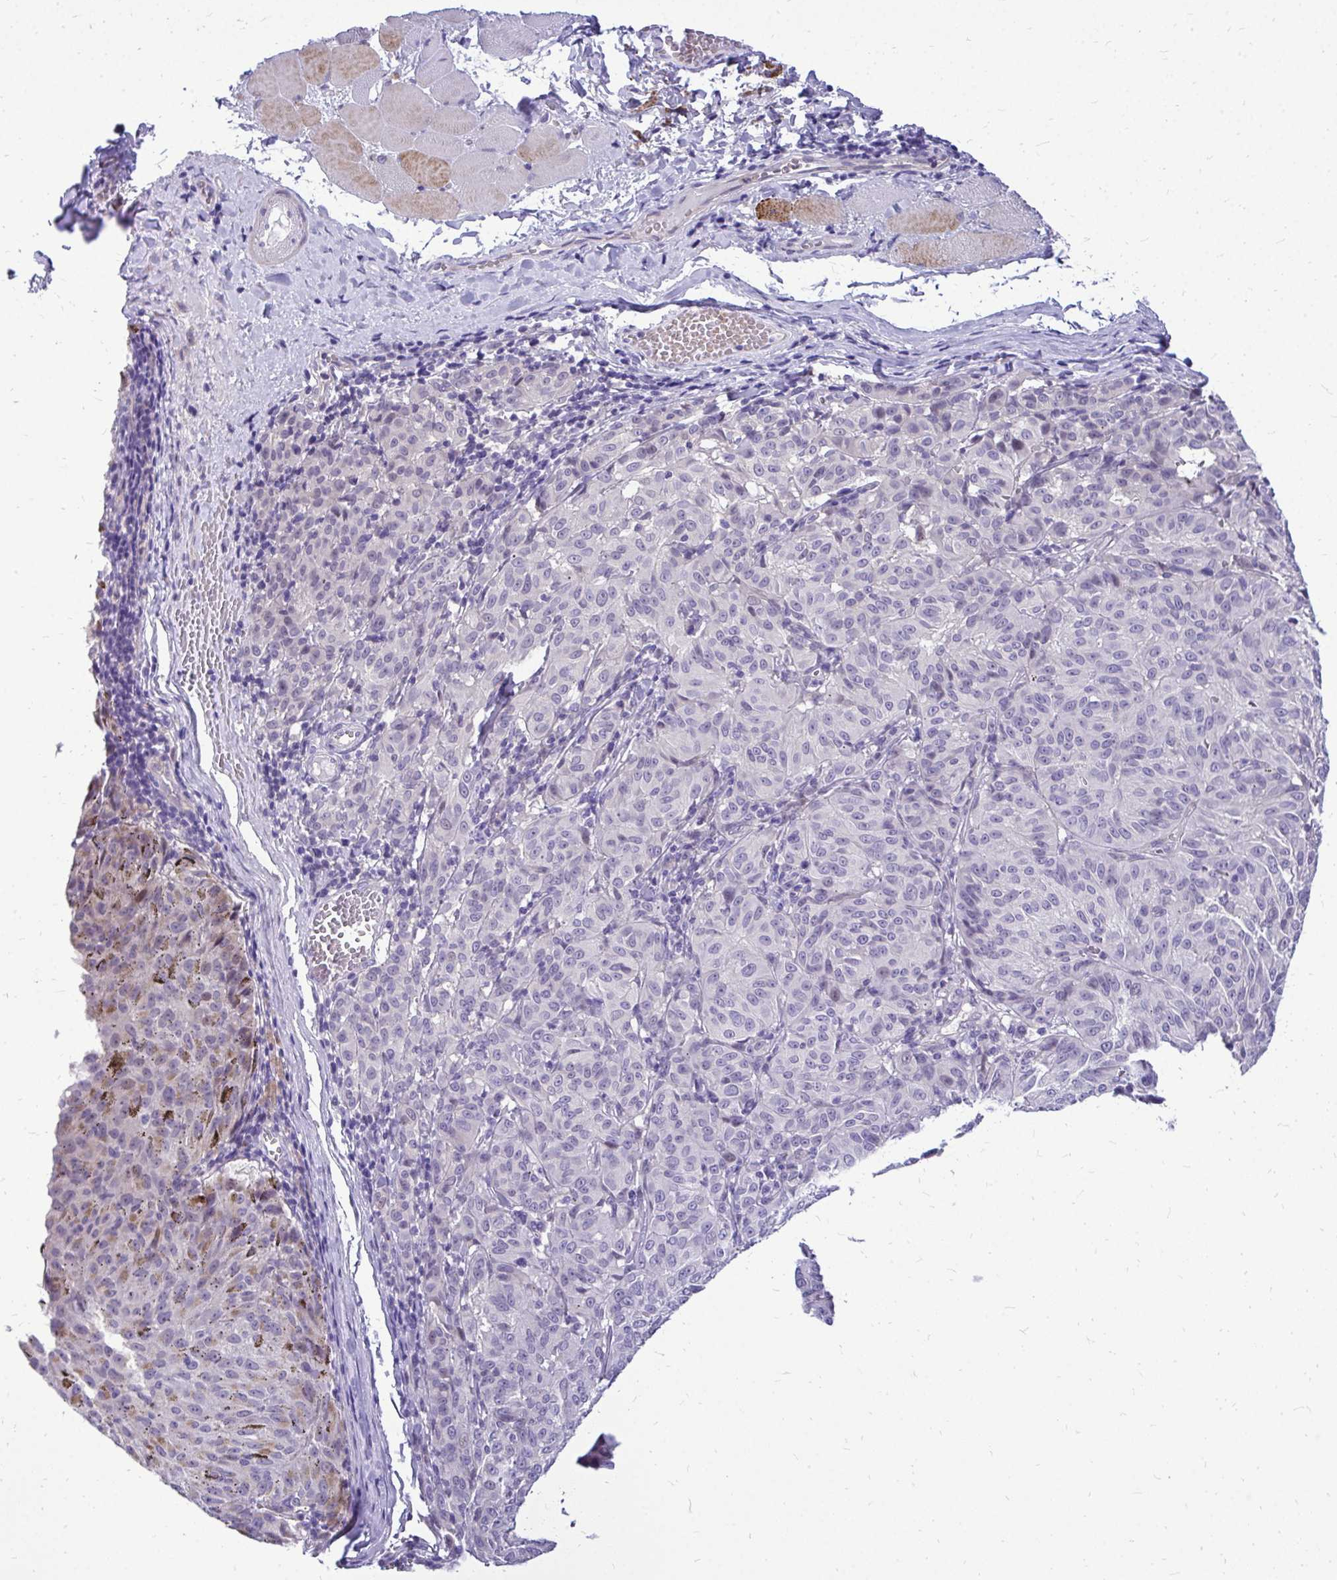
{"staining": {"intensity": "negative", "quantity": "none", "location": "none"}, "tissue": "melanoma", "cell_type": "Tumor cells", "image_type": "cancer", "snomed": [{"axis": "morphology", "description": "Malignant melanoma, NOS"}, {"axis": "topography", "description": "Skin"}], "caption": "Photomicrograph shows no protein staining in tumor cells of malignant melanoma tissue. Brightfield microscopy of immunohistochemistry stained with DAB (3,3'-diaminobenzidine) (brown) and hematoxylin (blue), captured at high magnification.", "gene": "ZSWIM9", "patient": {"sex": "female", "age": 72}}